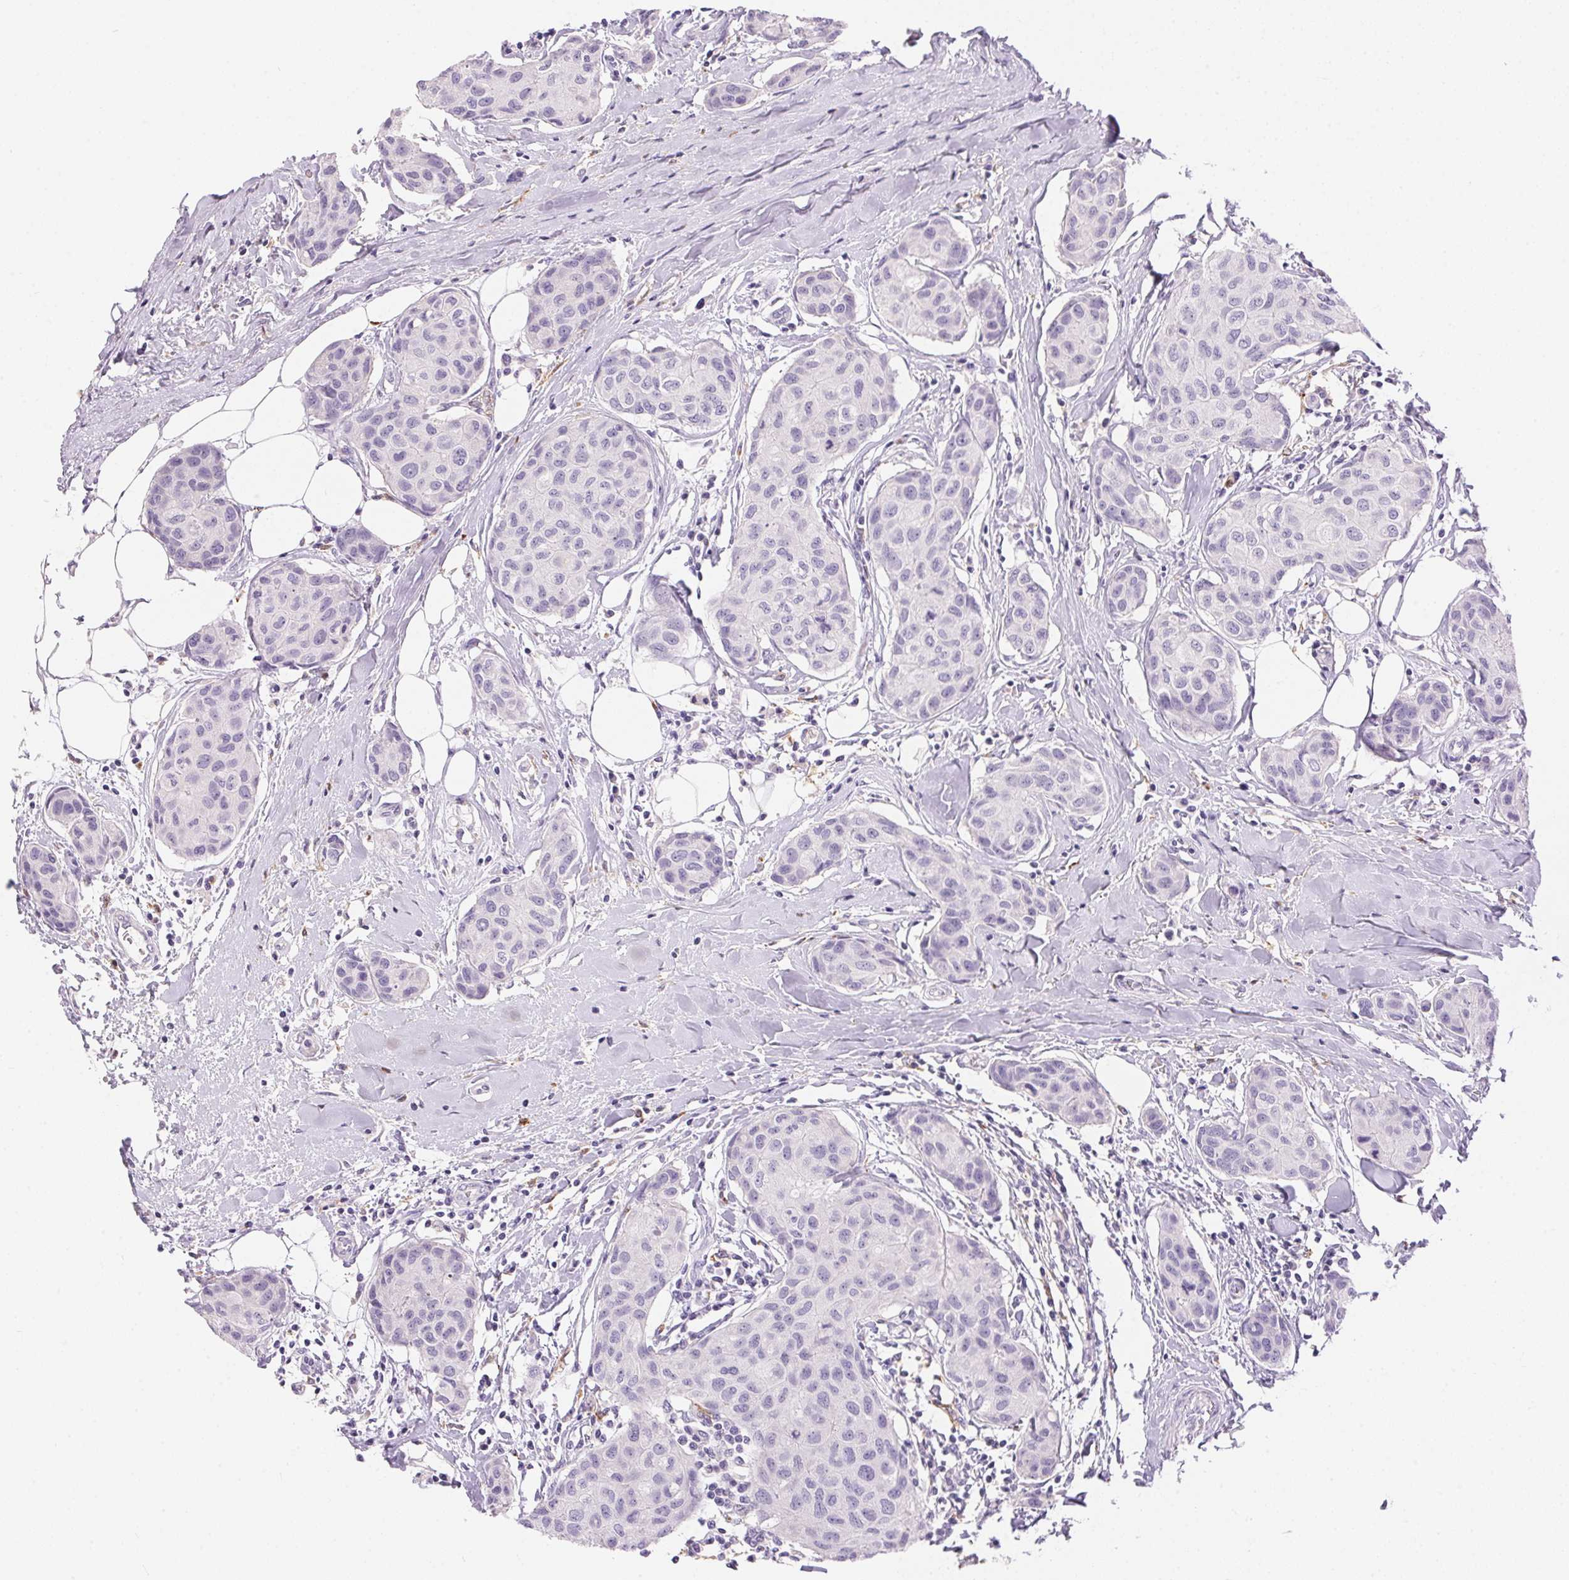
{"staining": {"intensity": "negative", "quantity": "none", "location": "none"}, "tissue": "breast cancer", "cell_type": "Tumor cells", "image_type": "cancer", "snomed": [{"axis": "morphology", "description": "Duct carcinoma"}, {"axis": "topography", "description": "Breast"}], "caption": "High power microscopy micrograph of an immunohistochemistry (IHC) photomicrograph of breast cancer (invasive ductal carcinoma), revealing no significant positivity in tumor cells. (DAB (3,3'-diaminobenzidine) immunohistochemistry (IHC), high magnification).", "gene": "PNLIPRP3", "patient": {"sex": "female", "age": 80}}